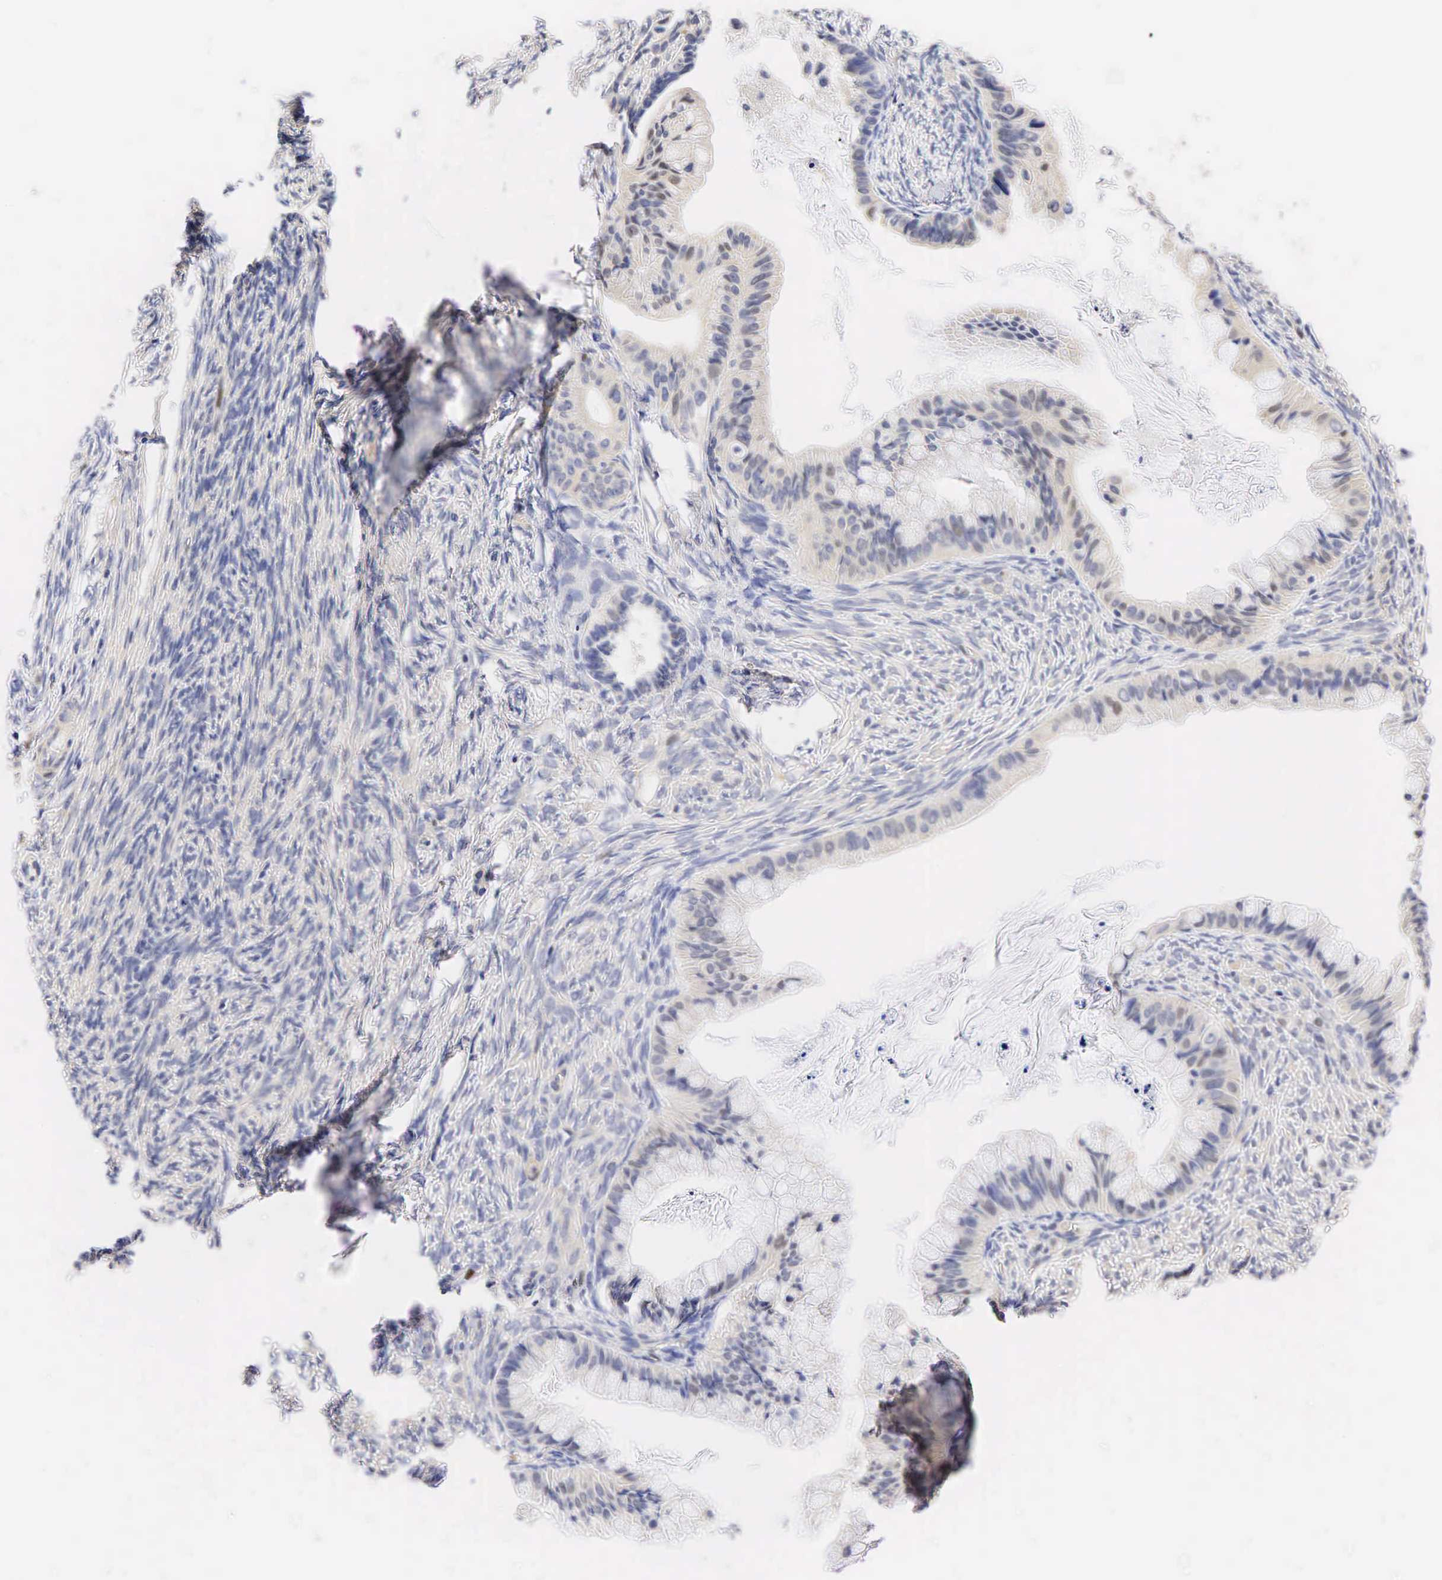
{"staining": {"intensity": "negative", "quantity": "none", "location": "none"}, "tissue": "ovarian cancer", "cell_type": "Tumor cells", "image_type": "cancer", "snomed": [{"axis": "morphology", "description": "Cystadenocarcinoma, mucinous, NOS"}, {"axis": "topography", "description": "Ovary"}], "caption": "IHC of ovarian cancer reveals no staining in tumor cells.", "gene": "CCND1", "patient": {"sex": "female", "age": 57}}